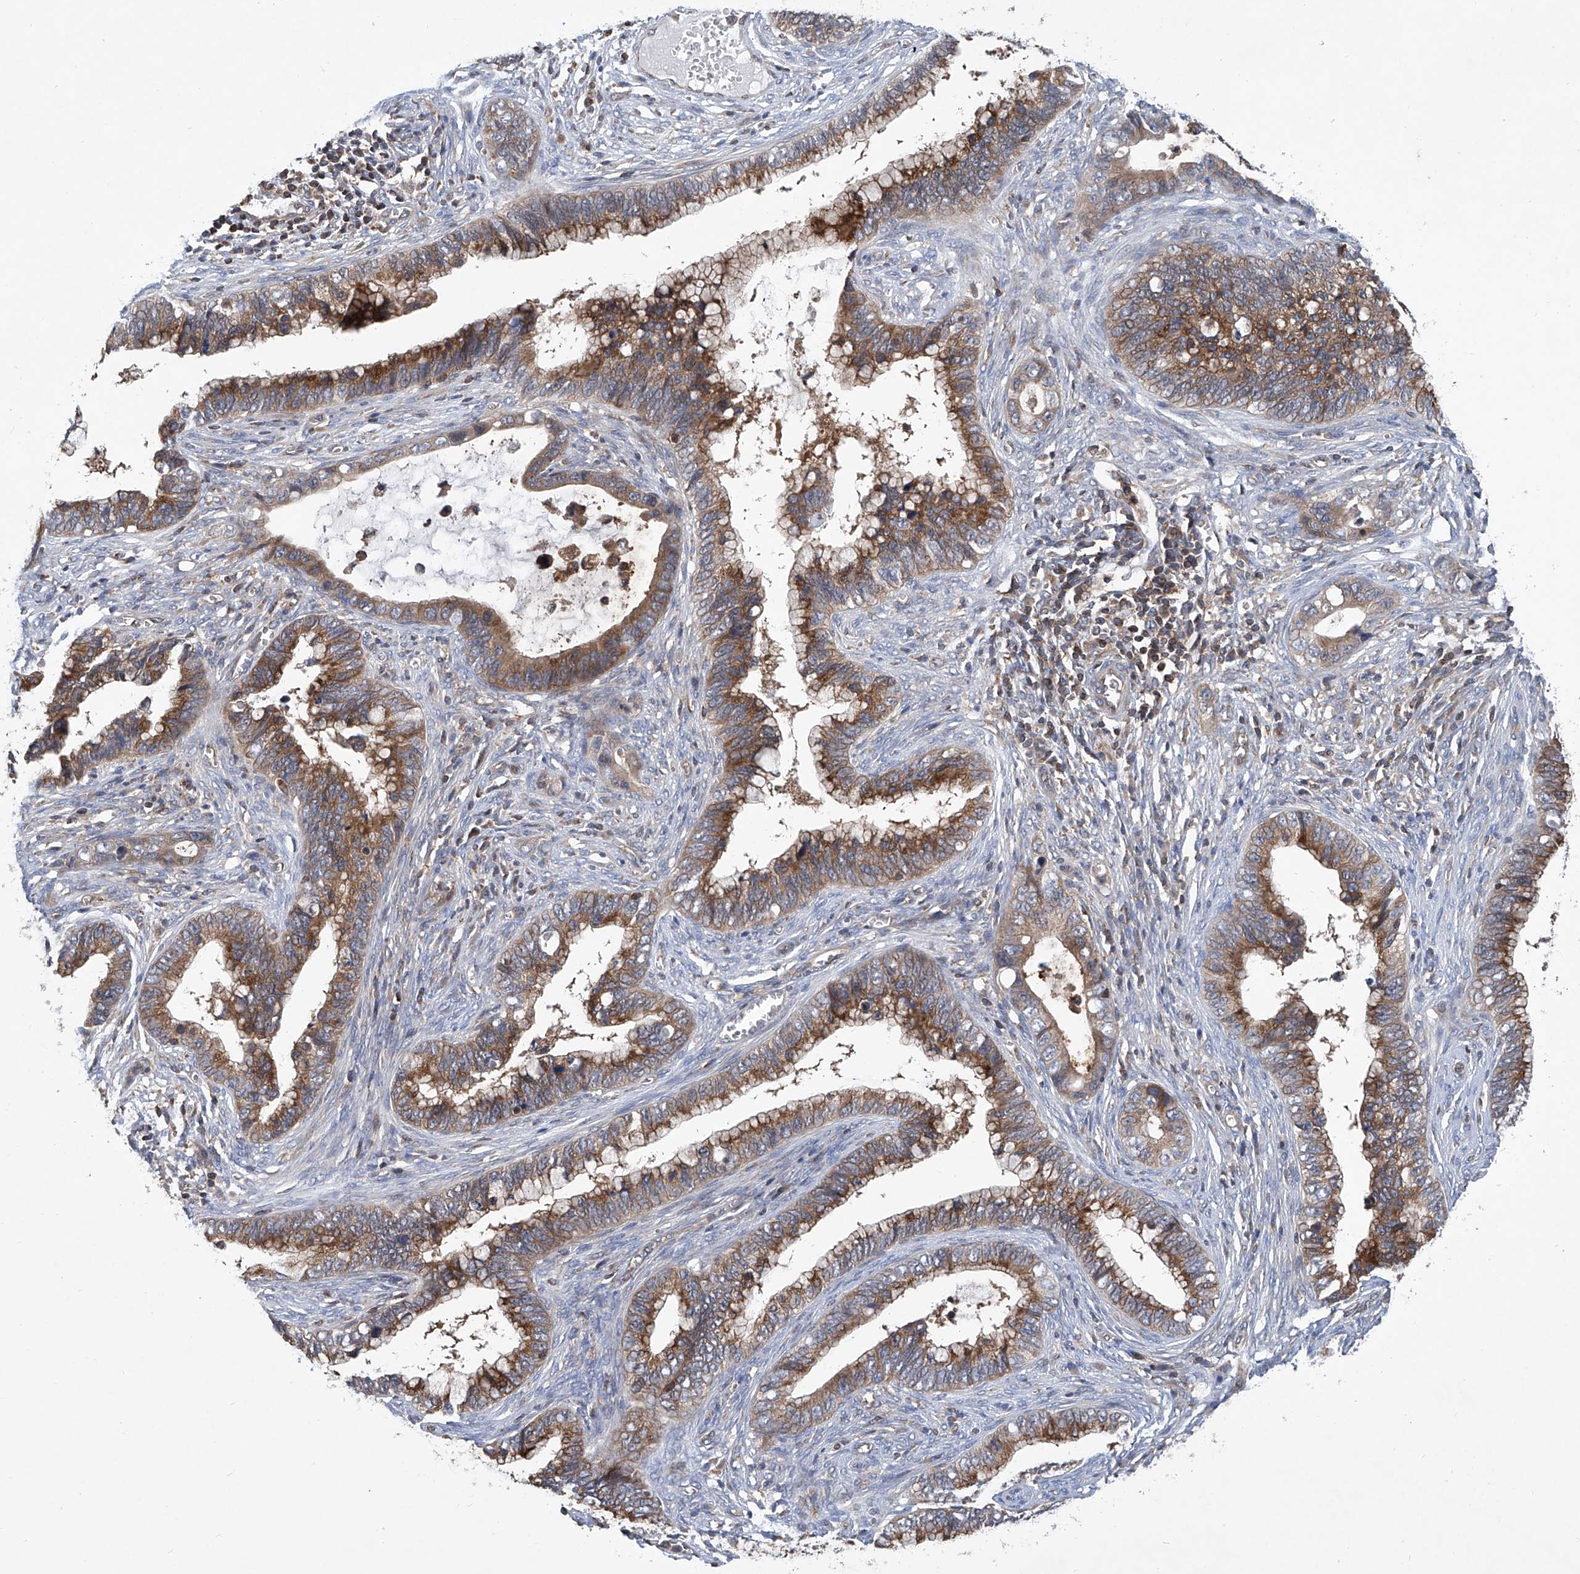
{"staining": {"intensity": "moderate", "quantity": ">75%", "location": "cytoplasmic/membranous"}, "tissue": "cervical cancer", "cell_type": "Tumor cells", "image_type": "cancer", "snomed": [{"axis": "morphology", "description": "Adenocarcinoma, NOS"}, {"axis": "topography", "description": "Cervix"}], "caption": "Human cervical cancer stained for a protein (brown) reveals moderate cytoplasmic/membranous positive positivity in approximately >75% of tumor cells.", "gene": "TRIM38", "patient": {"sex": "female", "age": 44}}